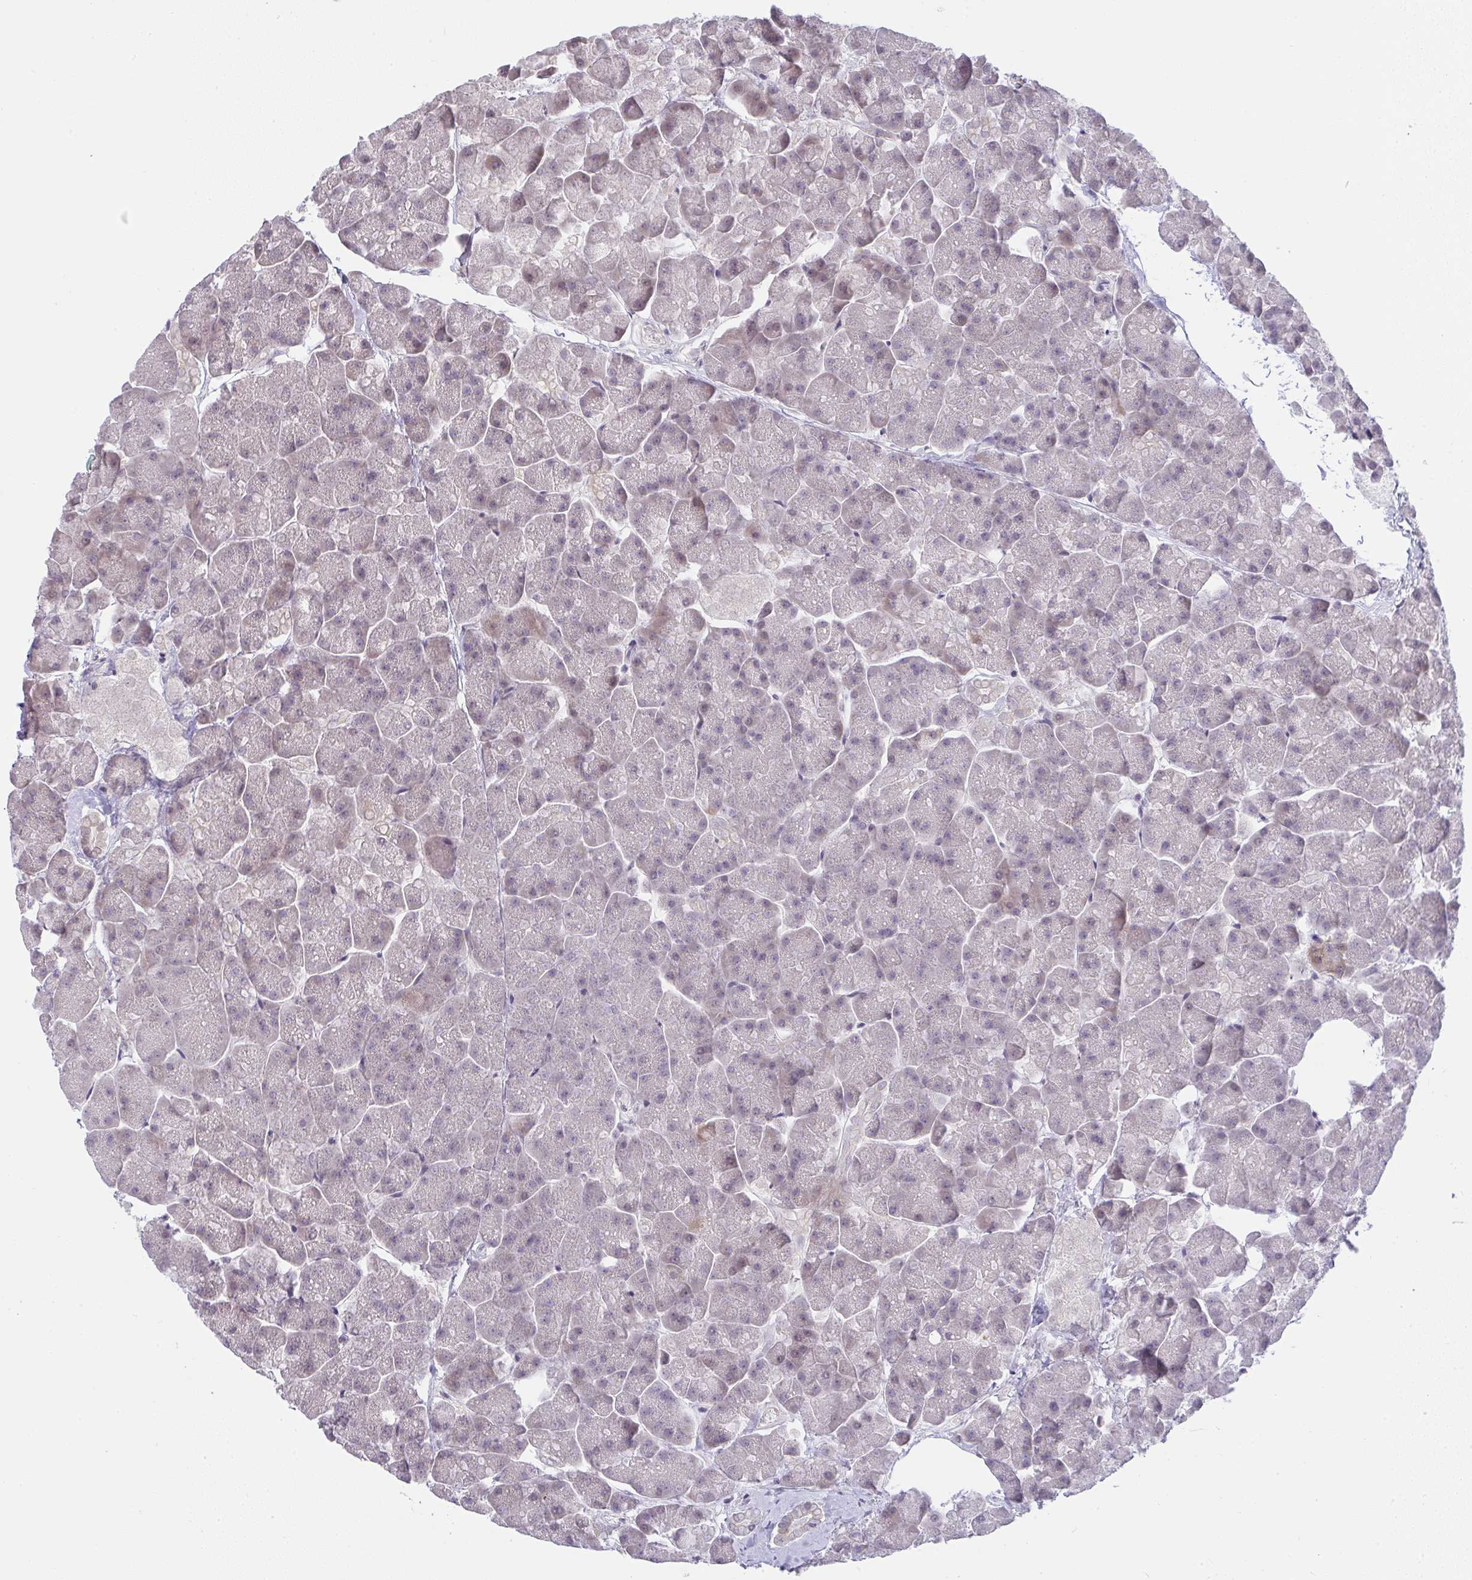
{"staining": {"intensity": "negative", "quantity": "none", "location": "none"}, "tissue": "pancreas", "cell_type": "Exocrine glandular cells", "image_type": "normal", "snomed": [{"axis": "morphology", "description": "Normal tissue, NOS"}, {"axis": "topography", "description": "Pancreas"}, {"axis": "topography", "description": "Peripheral nerve tissue"}], "caption": "The photomicrograph demonstrates no staining of exocrine glandular cells in unremarkable pancreas. Nuclei are stained in blue.", "gene": "CACNA1S", "patient": {"sex": "male", "age": 54}}